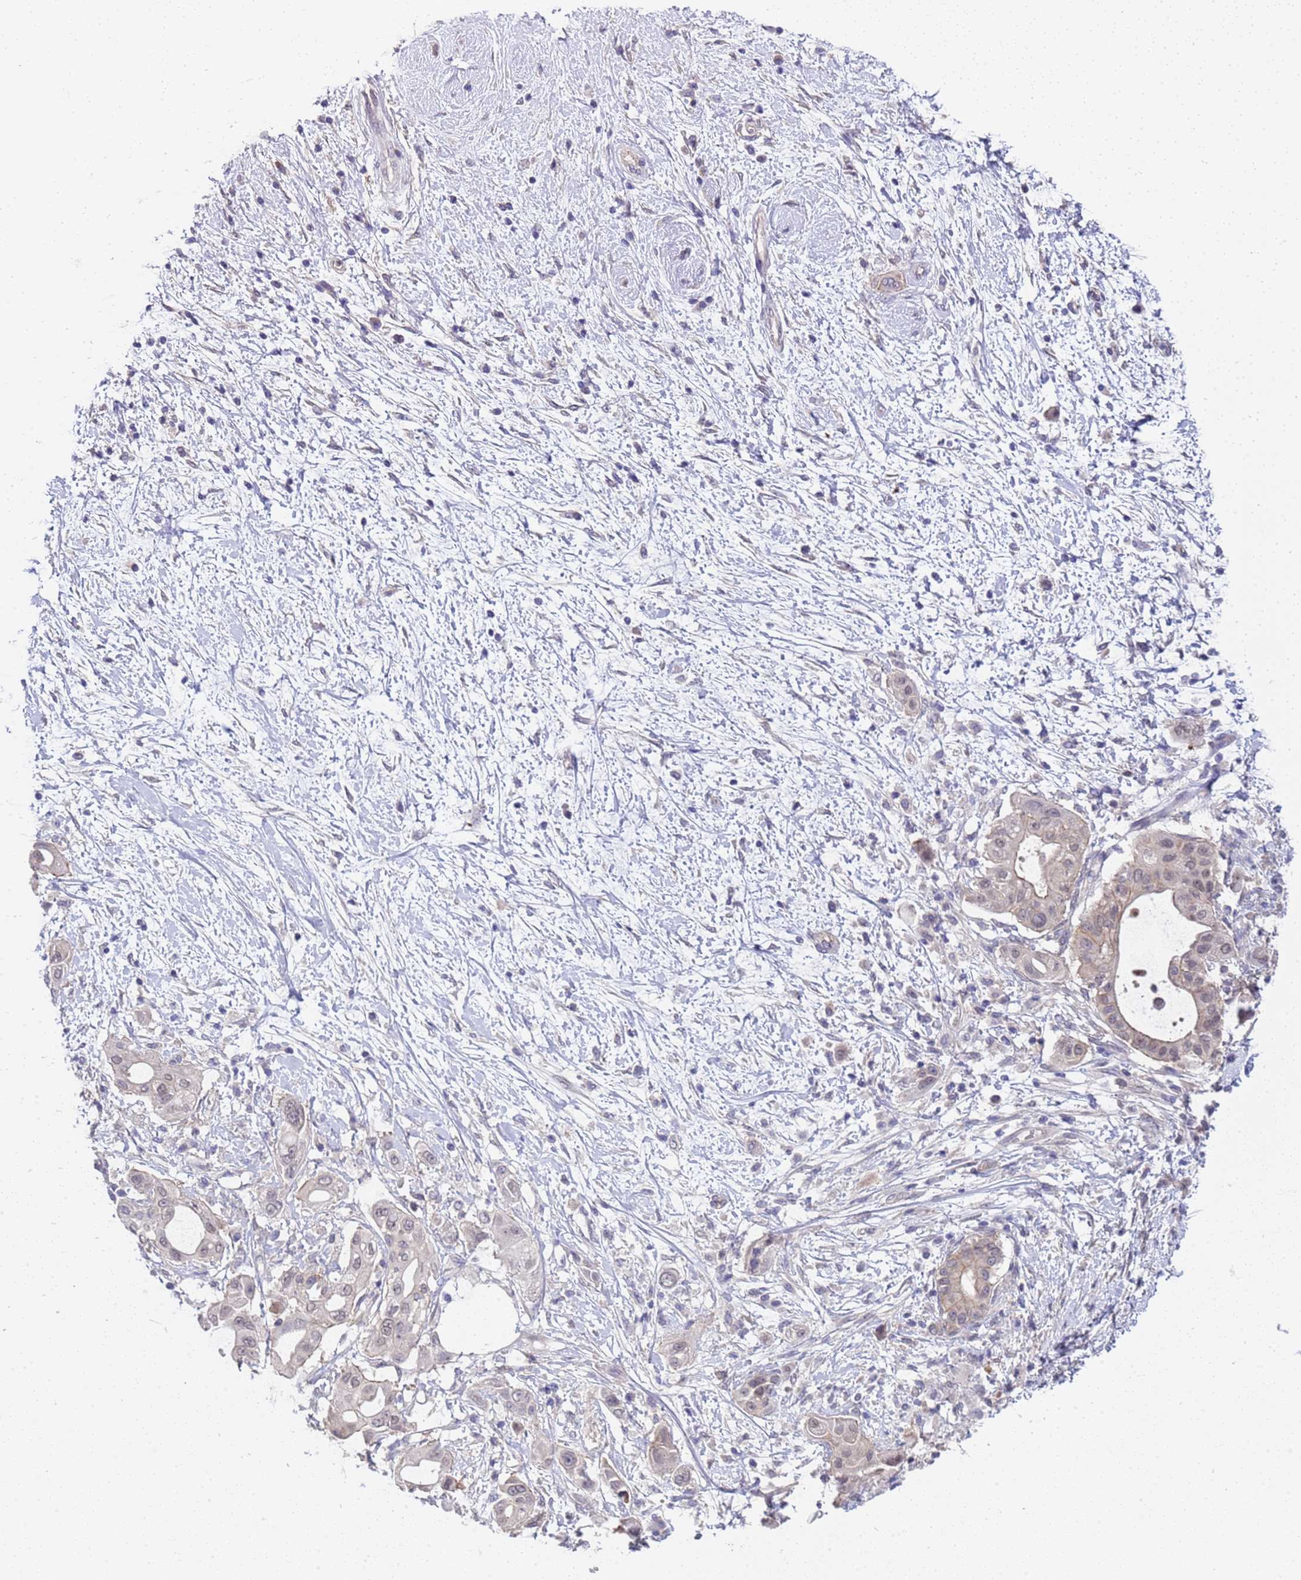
{"staining": {"intensity": "weak", "quantity": "<25%", "location": "cytoplasmic/membranous,nuclear"}, "tissue": "pancreatic cancer", "cell_type": "Tumor cells", "image_type": "cancer", "snomed": [{"axis": "morphology", "description": "Adenocarcinoma, NOS"}, {"axis": "topography", "description": "Pancreas"}], "caption": "Tumor cells show no significant protein expression in pancreatic adenocarcinoma.", "gene": "TRMT10A", "patient": {"sex": "male", "age": 68}}